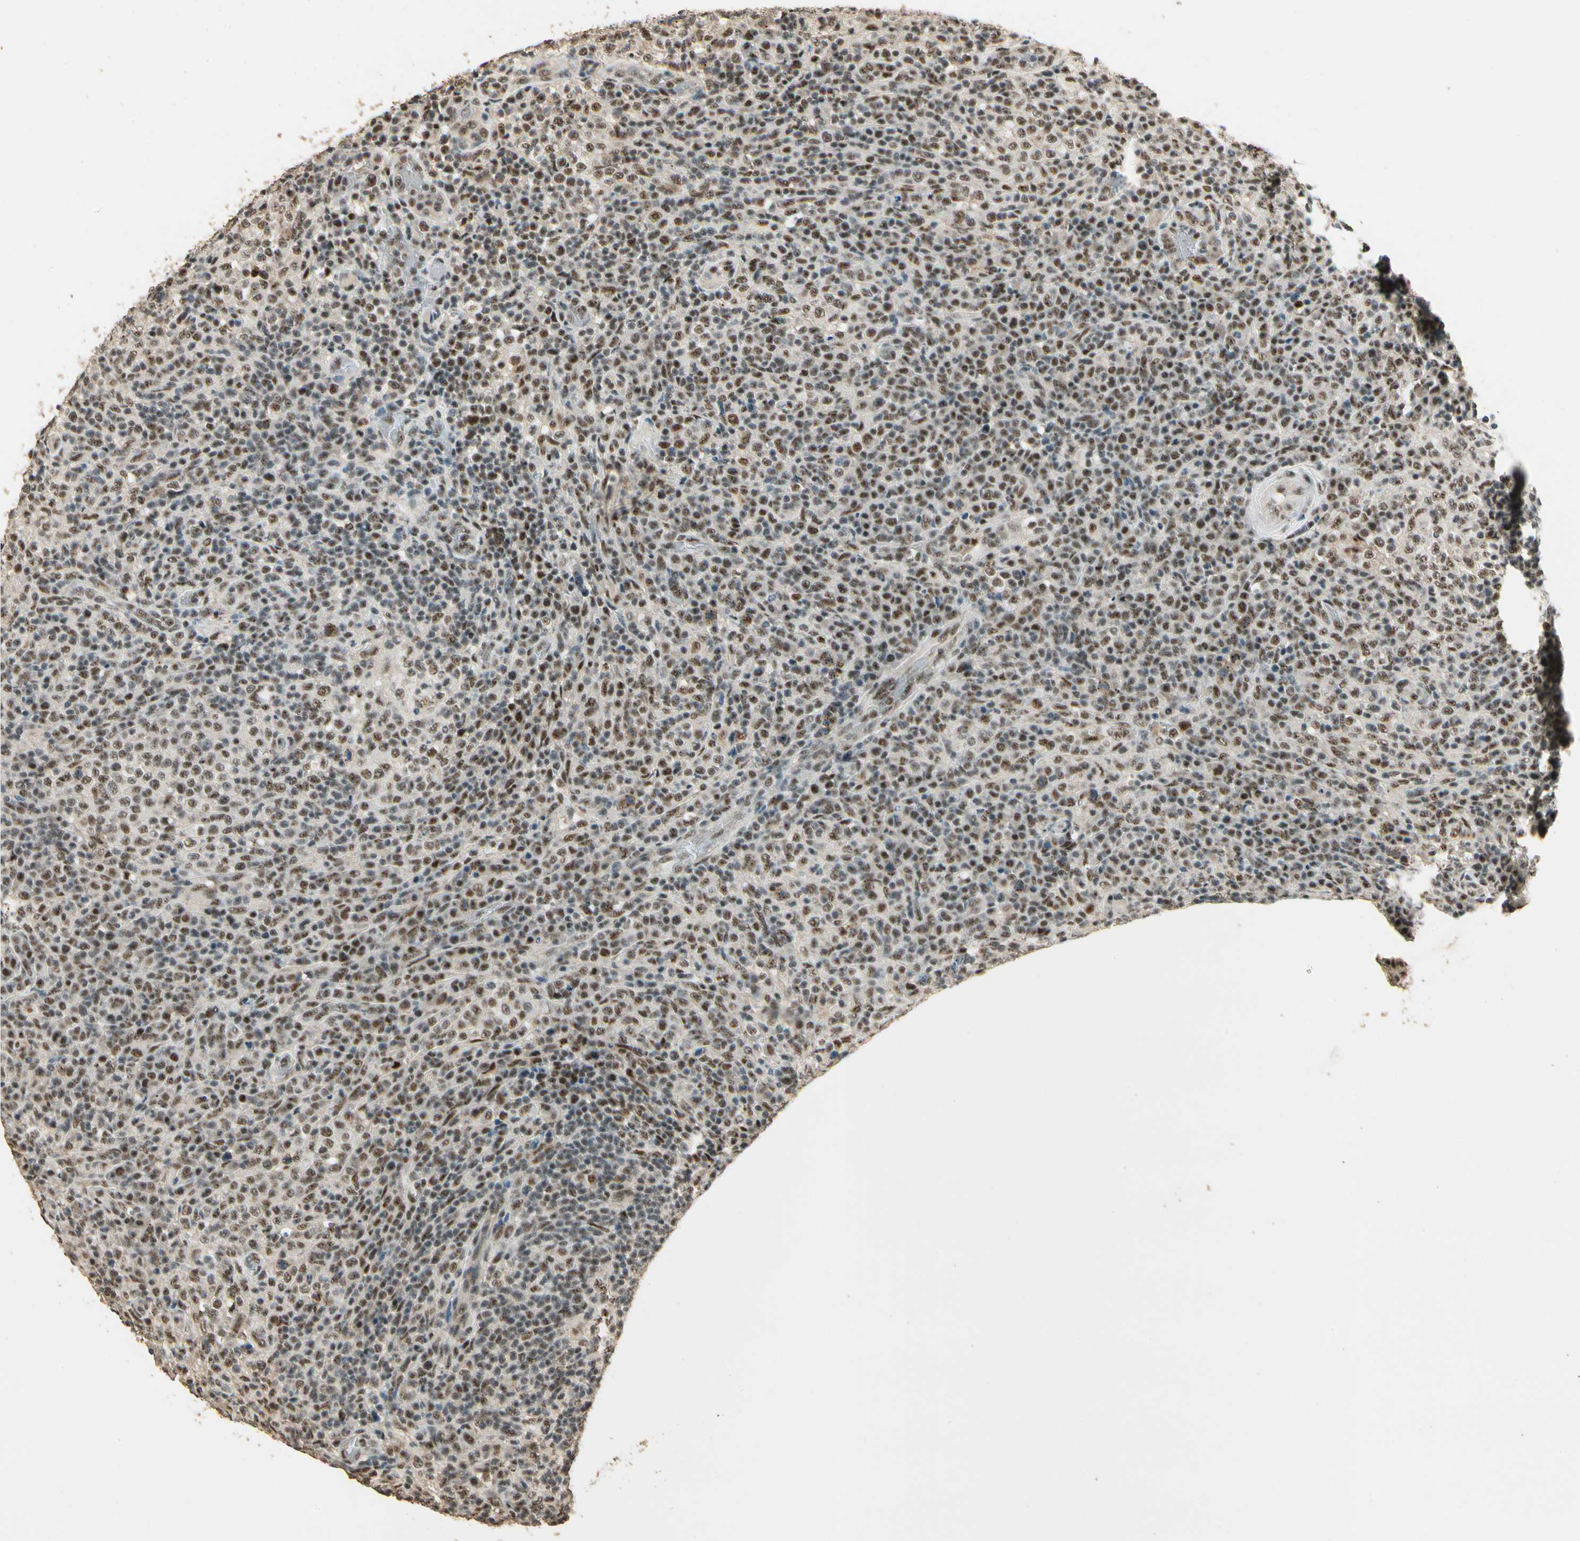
{"staining": {"intensity": "moderate", "quantity": ">75%", "location": "nuclear"}, "tissue": "lymphoma", "cell_type": "Tumor cells", "image_type": "cancer", "snomed": [{"axis": "morphology", "description": "Malignant lymphoma, non-Hodgkin's type, High grade"}, {"axis": "topography", "description": "Lymph node"}], "caption": "Lymphoma was stained to show a protein in brown. There is medium levels of moderate nuclear staining in about >75% of tumor cells.", "gene": "RBM25", "patient": {"sex": "female", "age": 76}}